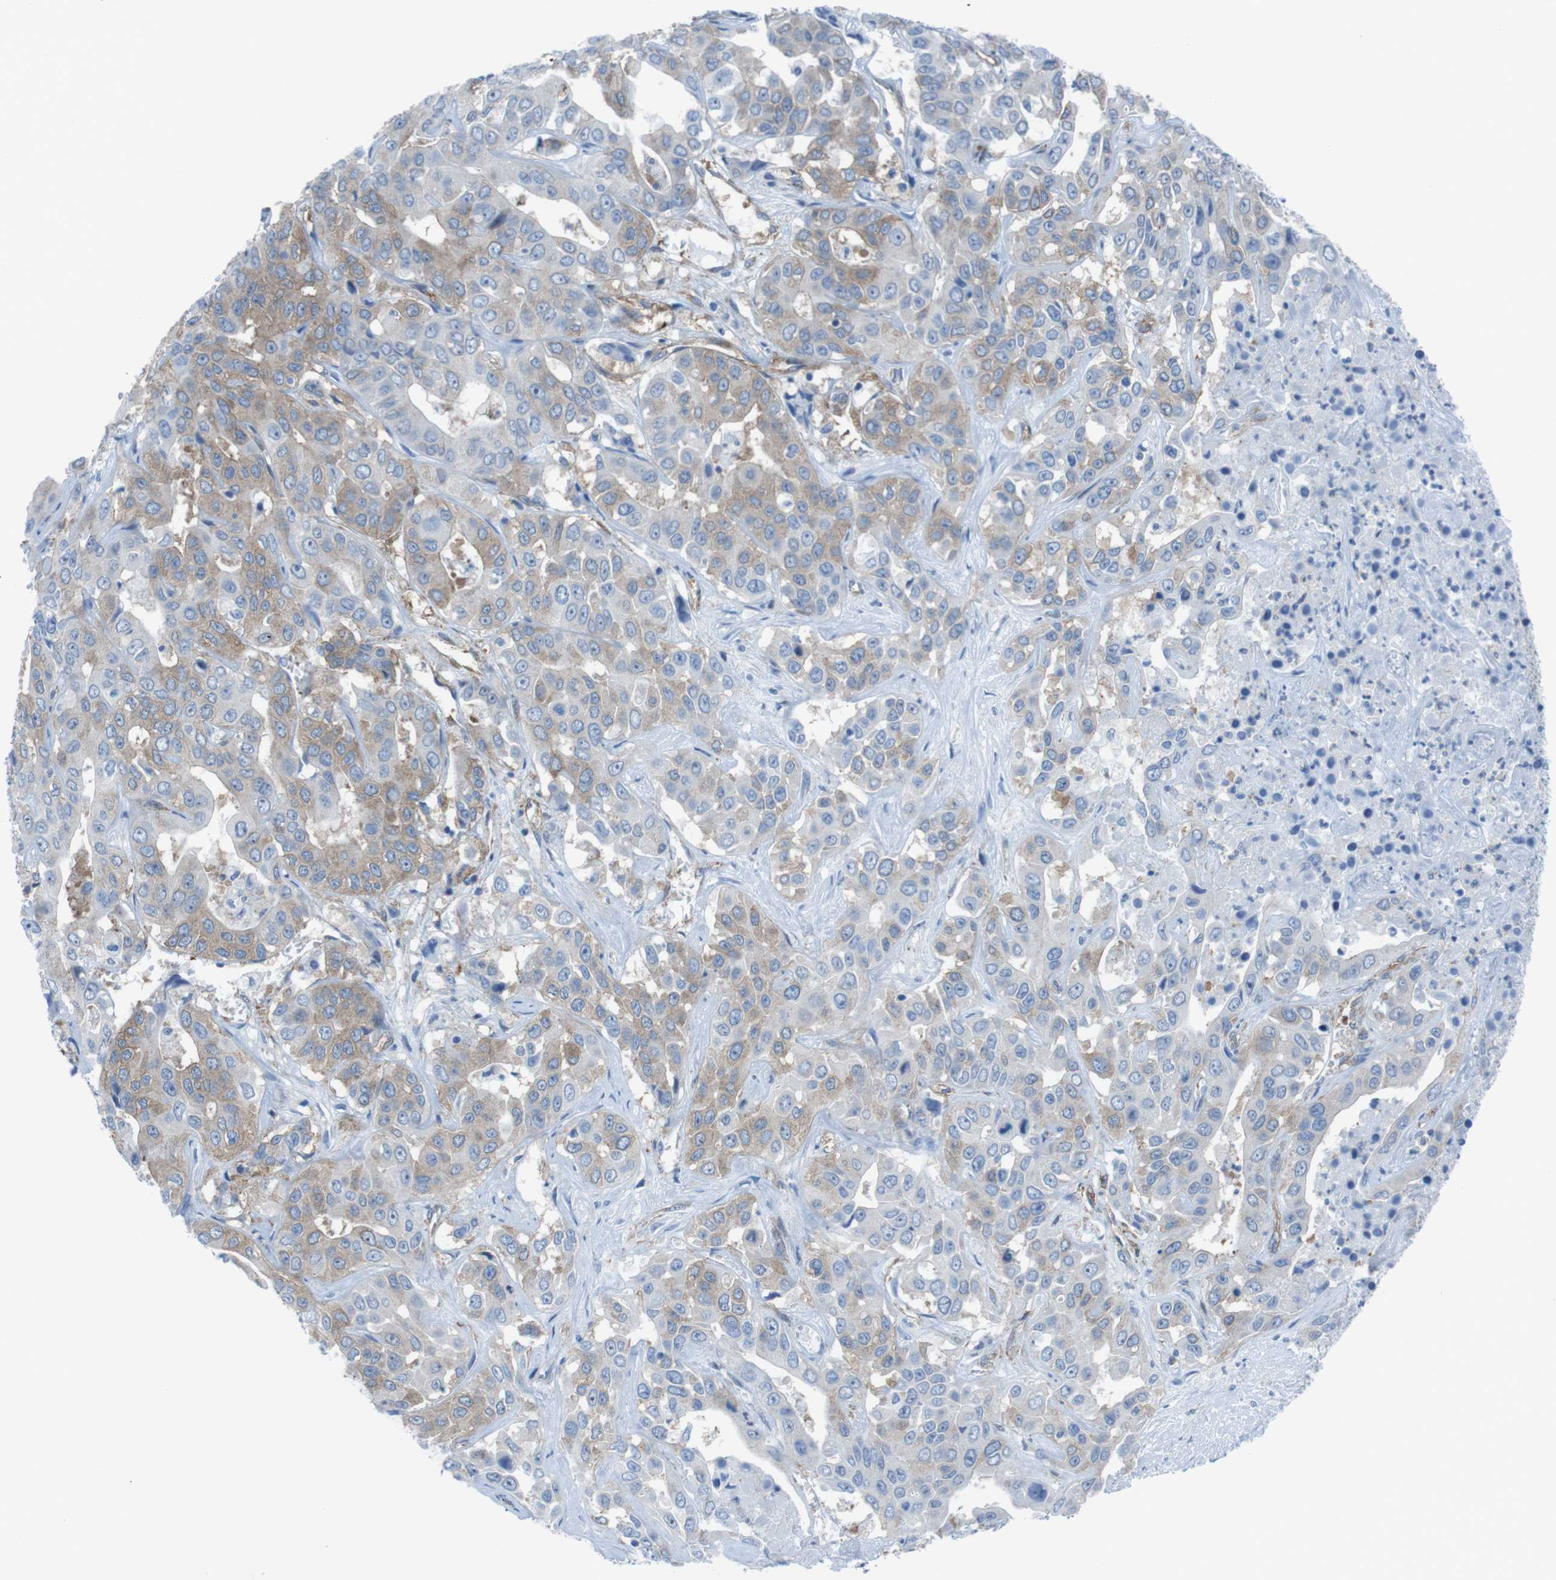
{"staining": {"intensity": "moderate", "quantity": "25%-75%", "location": "cytoplasmic/membranous"}, "tissue": "liver cancer", "cell_type": "Tumor cells", "image_type": "cancer", "snomed": [{"axis": "morphology", "description": "Cholangiocarcinoma"}, {"axis": "topography", "description": "Liver"}], "caption": "Moderate cytoplasmic/membranous positivity for a protein is present in approximately 25%-75% of tumor cells of liver cholangiocarcinoma using IHC.", "gene": "DIAPH2", "patient": {"sex": "female", "age": 52}}